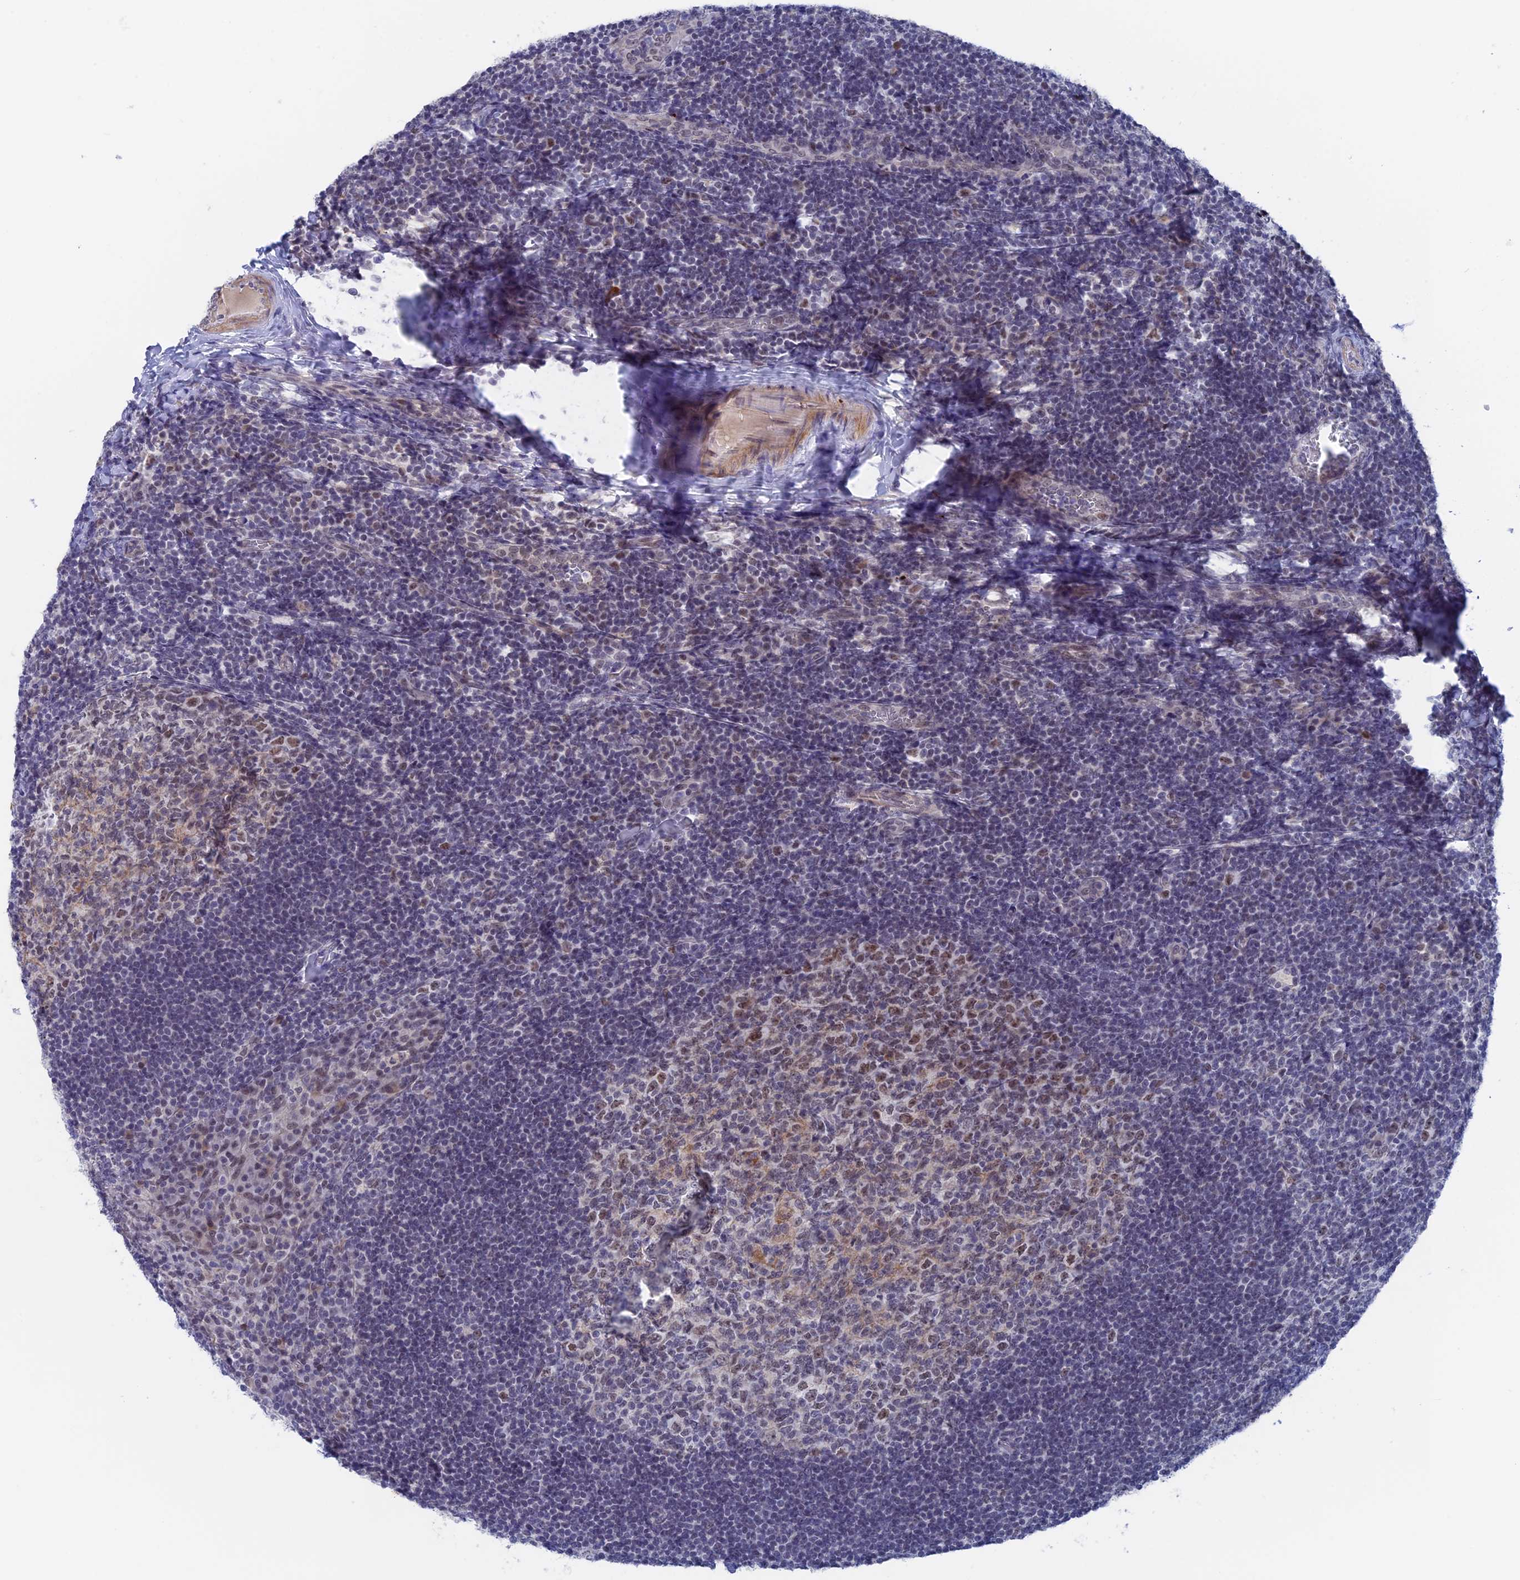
{"staining": {"intensity": "moderate", "quantity": "25%-75%", "location": "cytoplasmic/membranous,nuclear"}, "tissue": "tonsil", "cell_type": "Germinal center cells", "image_type": "normal", "snomed": [{"axis": "morphology", "description": "Normal tissue, NOS"}, {"axis": "topography", "description": "Tonsil"}], "caption": "Immunohistochemistry (IHC) image of unremarkable tonsil: human tonsil stained using immunohistochemistry displays medium levels of moderate protein expression localized specifically in the cytoplasmic/membranous,nuclear of germinal center cells, appearing as a cytoplasmic/membranous,nuclear brown color.", "gene": "BRD2", "patient": {"sex": "male", "age": 17}}